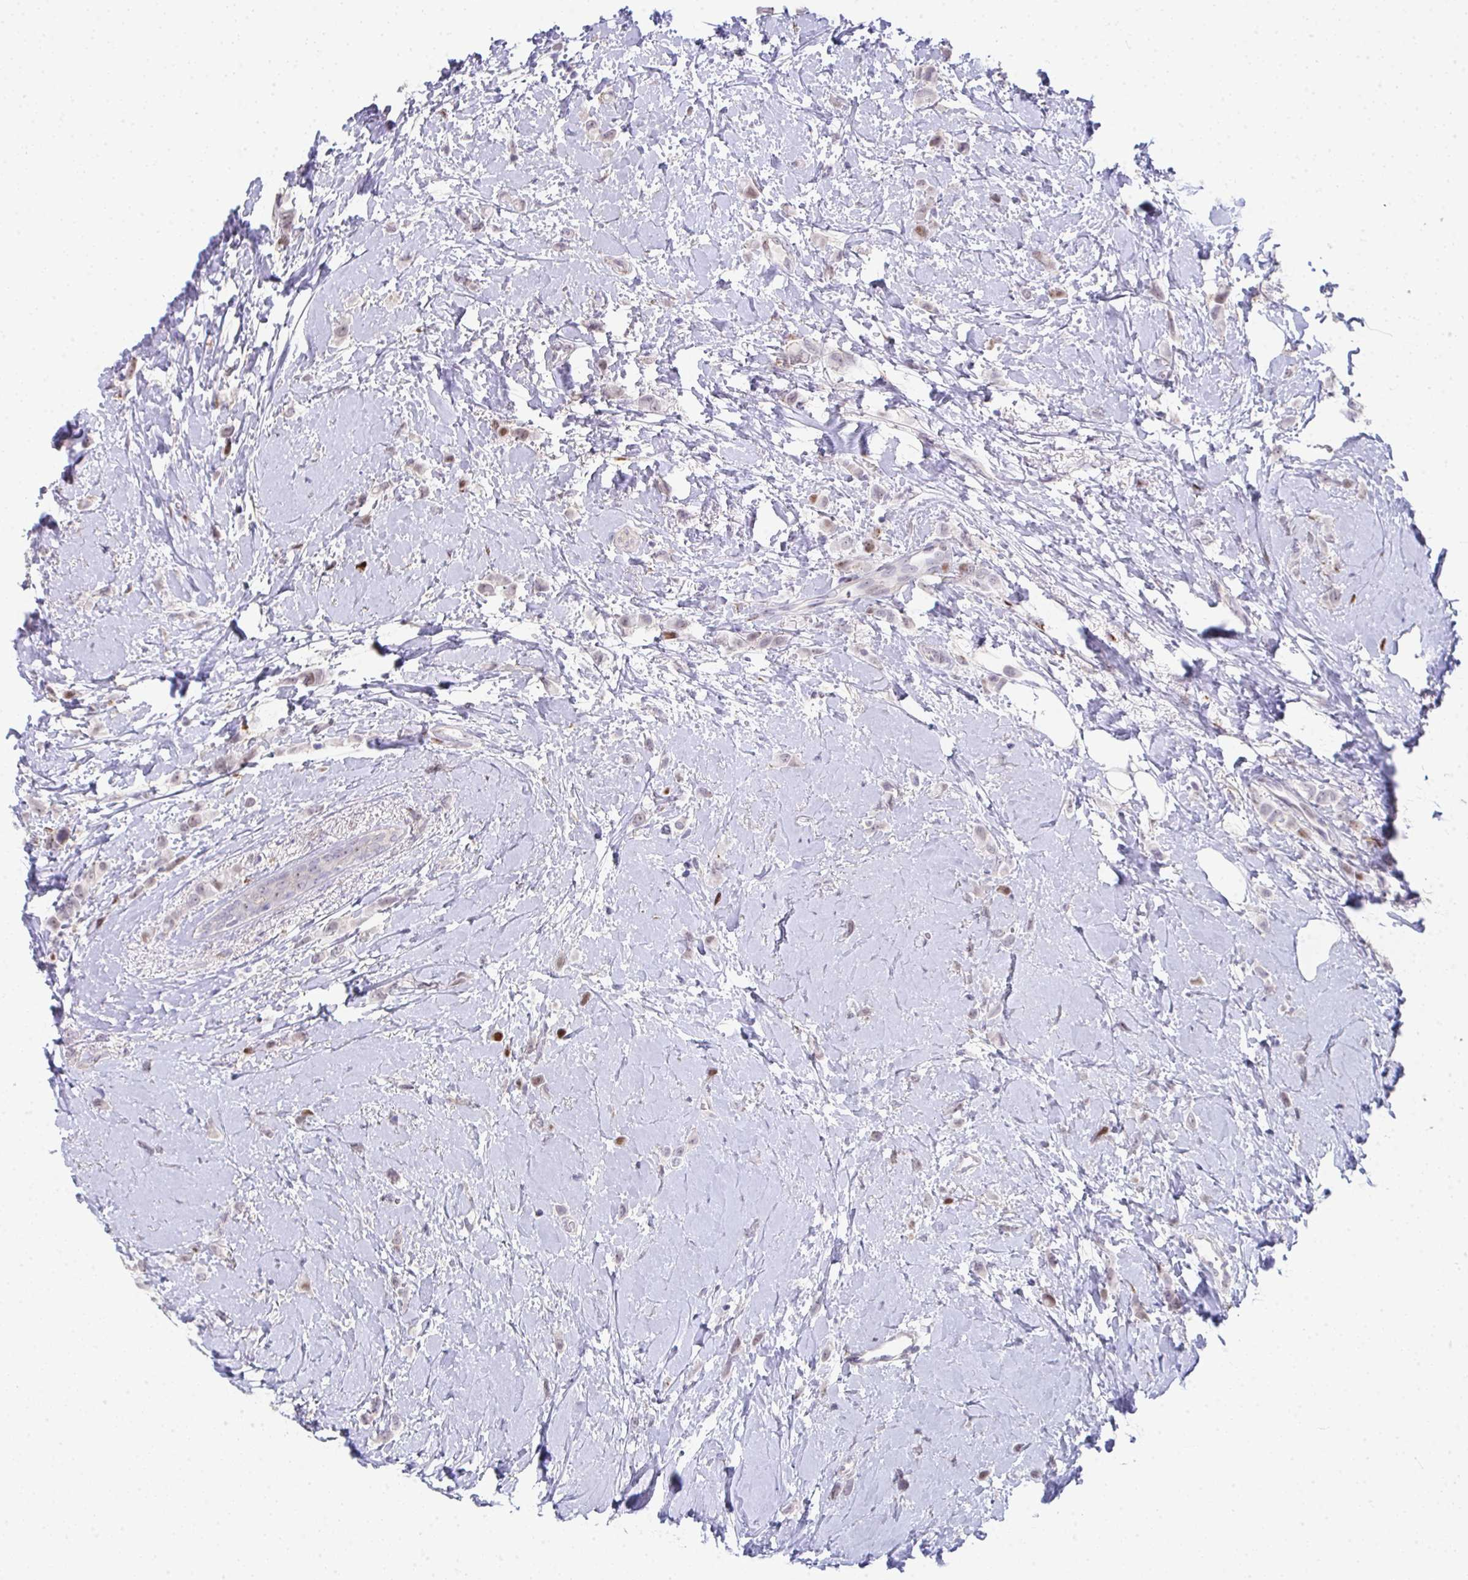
{"staining": {"intensity": "negative", "quantity": "none", "location": "none"}, "tissue": "breast cancer", "cell_type": "Tumor cells", "image_type": "cancer", "snomed": [{"axis": "morphology", "description": "Lobular carcinoma"}, {"axis": "topography", "description": "Breast"}], "caption": "Immunohistochemical staining of human breast cancer displays no significant expression in tumor cells.", "gene": "GALNT16", "patient": {"sex": "female", "age": 66}}